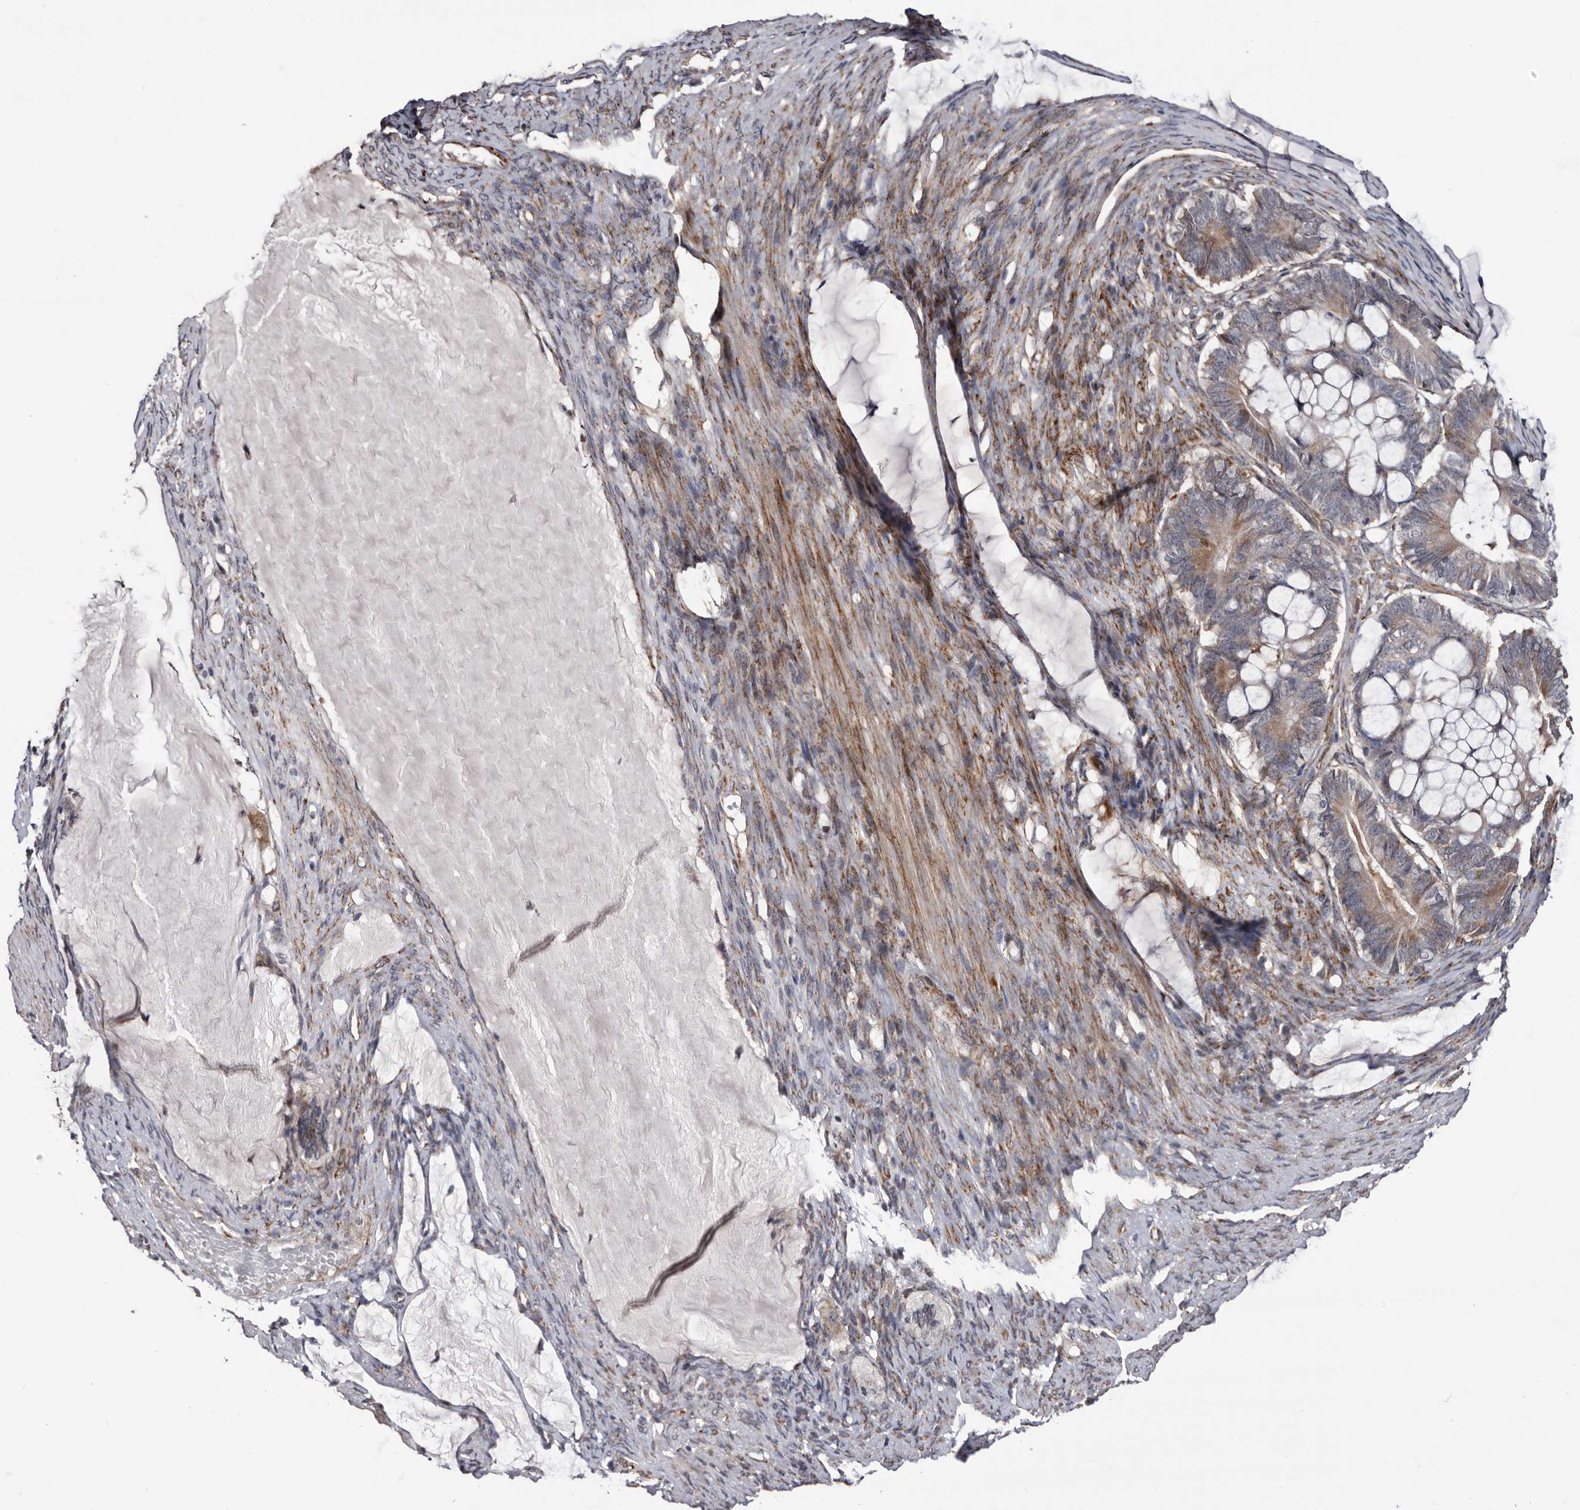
{"staining": {"intensity": "weak", "quantity": "25%-75%", "location": "cytoplasmic/membranous"}, "tissue": "ovarian cancer", "cell_type": "Tumor cells", "image_type": "cancer", "snomed": [{"axis": "morphology", "description": "Cystadenocarcinoma, mucinous, NOS"}, {"axis": "topography", "description": "Ovary"}], "caption": "Immunohistochemical staining of human ovarian cancer exhibits low levels of weak cytoplasmic/membranous protein staining in approximately 25%-75% of tumor cells. The staining was performed using DAB, with brown indicating positive protein expression. Nuclei are stained blue with hematoxylin.", "gene": "ARMCX2", "patient": {"sex": "female", "age": 61}}